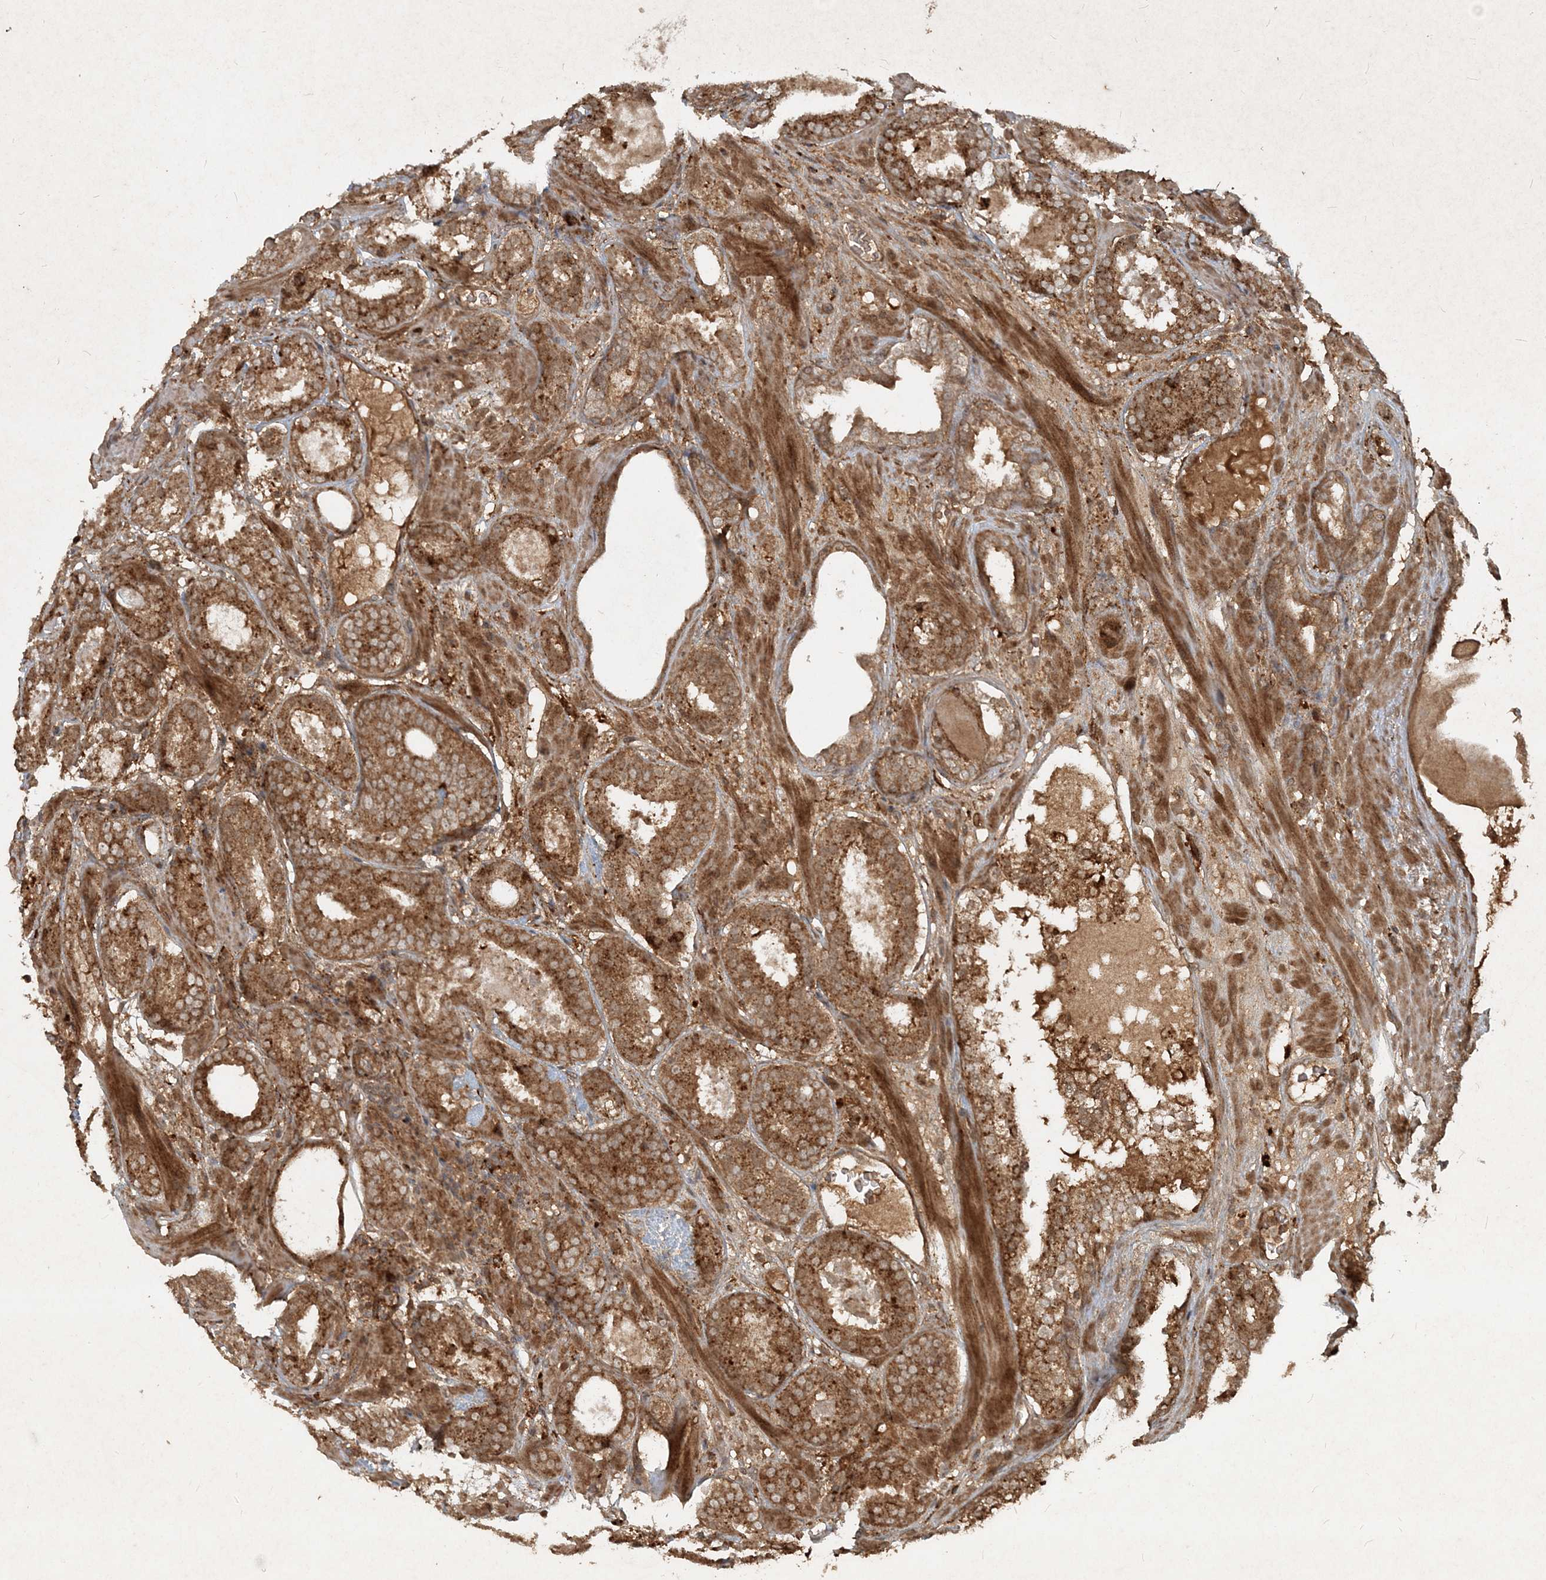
{"staining": {"intensity": "strong", "quantity": ">75%", "location": "cytoplasmic/membranous"}, "tissue": "prostate cancer", "cell_type": "Tumor cells", "image_type": "cancer", "snomed": [{"axis": "morphology", "description": "Adenocarcinoma, Low grade"}, {"axis": "topography", "description": "Prostate"}], "caption": "Protein expression analysis of human low-grade adenocarcinoma (prostate) reveals strong cytoplasmic/membranous positivity in approximately >75% of tumor cells. (brown staining indicates protein expression, while blue staining denotes nuclei).", "gene": "NARS1", "patient": {"sex": "male", "age": 69}}